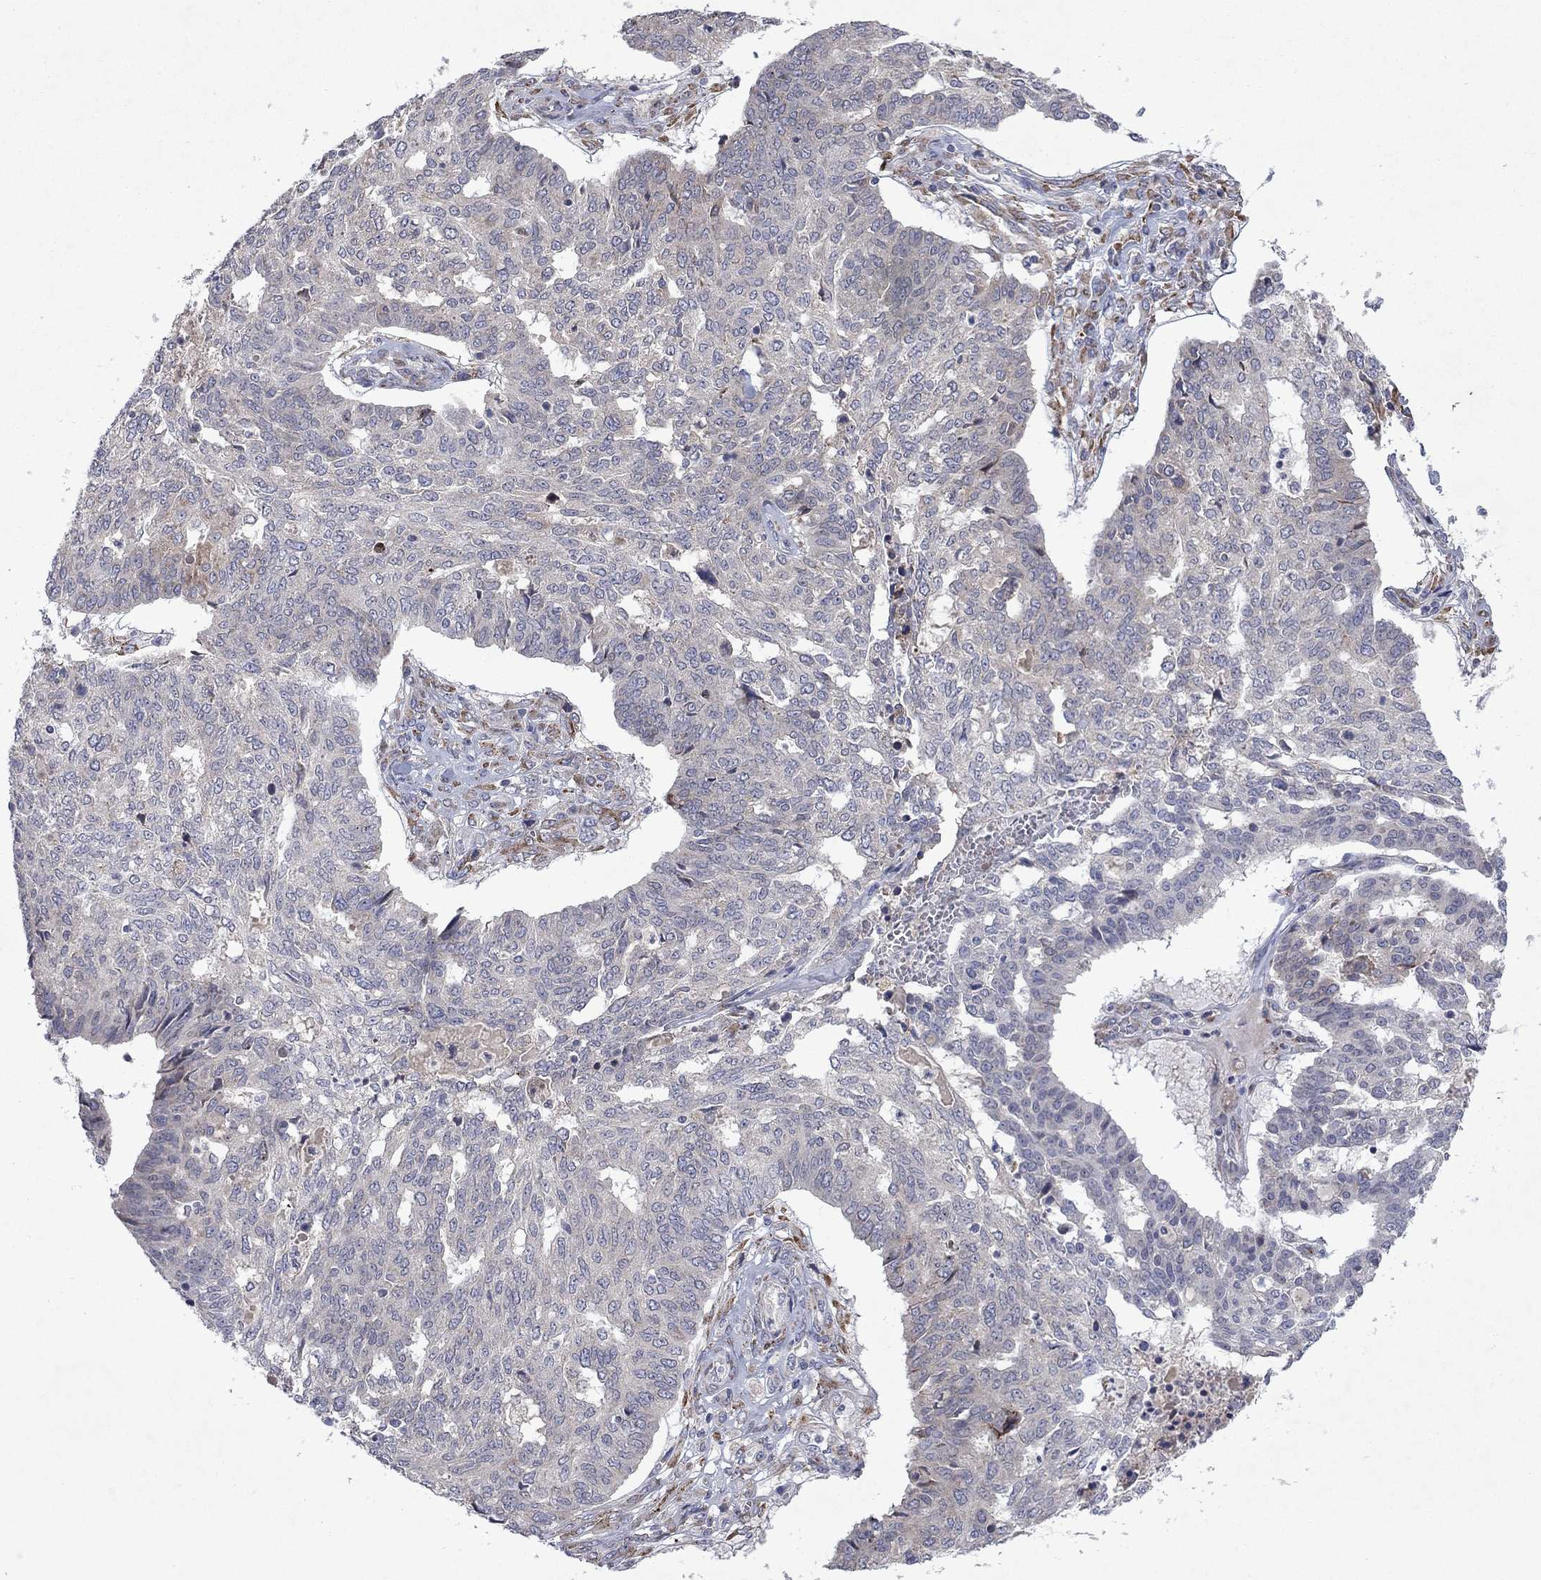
{"staining": {"intensity": "negative", "quantity": "none", "location": "none"}, "tissue": "ovarian cancer", "cell_type": "Tumor cells", "image_type": "cancer", "snomed": [{"axis": "morphology", "description": "Cystadenocarcinoma, serous, NOS"}, {"axis": "topography", "description": "Ovary"}], "caption": "Tumor cells show no significant expression in ovarian cancer.", "gene": "TMEM97", "patient": {"sex": "female", "age": 67}}